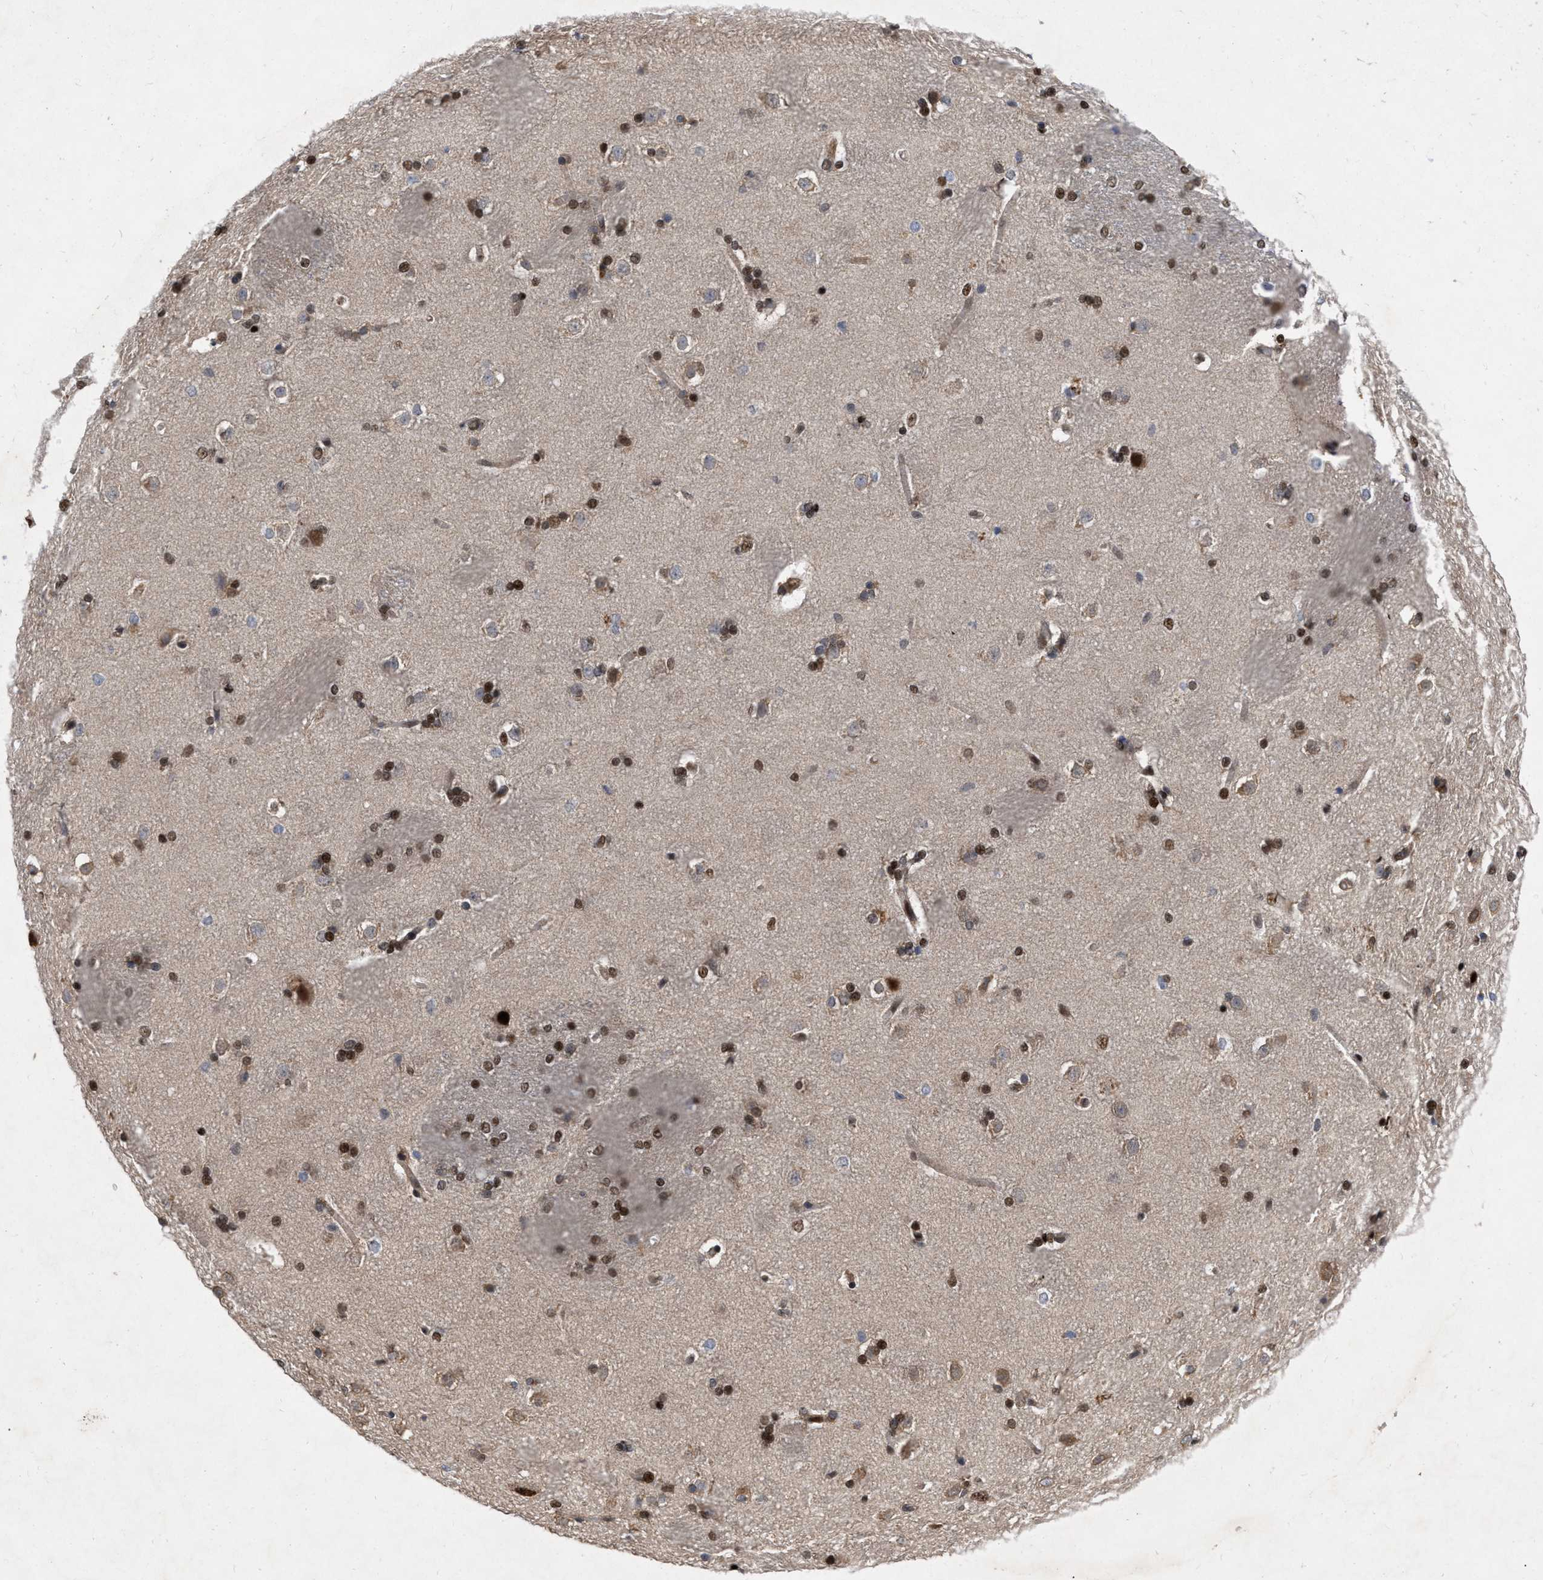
{"staining": {"intensity": "moderate", "quantity": "25%-75%", "location": "nuclear"}, "tissue": "caudate", "cell_type": "Glial cells", "image_type": "normal", "snomed": [{"axis": "morphology", "description": "Normal tissue, NOS"}, {"axis": "topography", "description": "Lateral ventricle wall"}], "caption": "Protein analysis of normal caudate reveals moderate nuclear staining in approximately 25%-75% of glial cells.", "gene": "MDM4", "patient": {"sex": "female", "age": 19}}